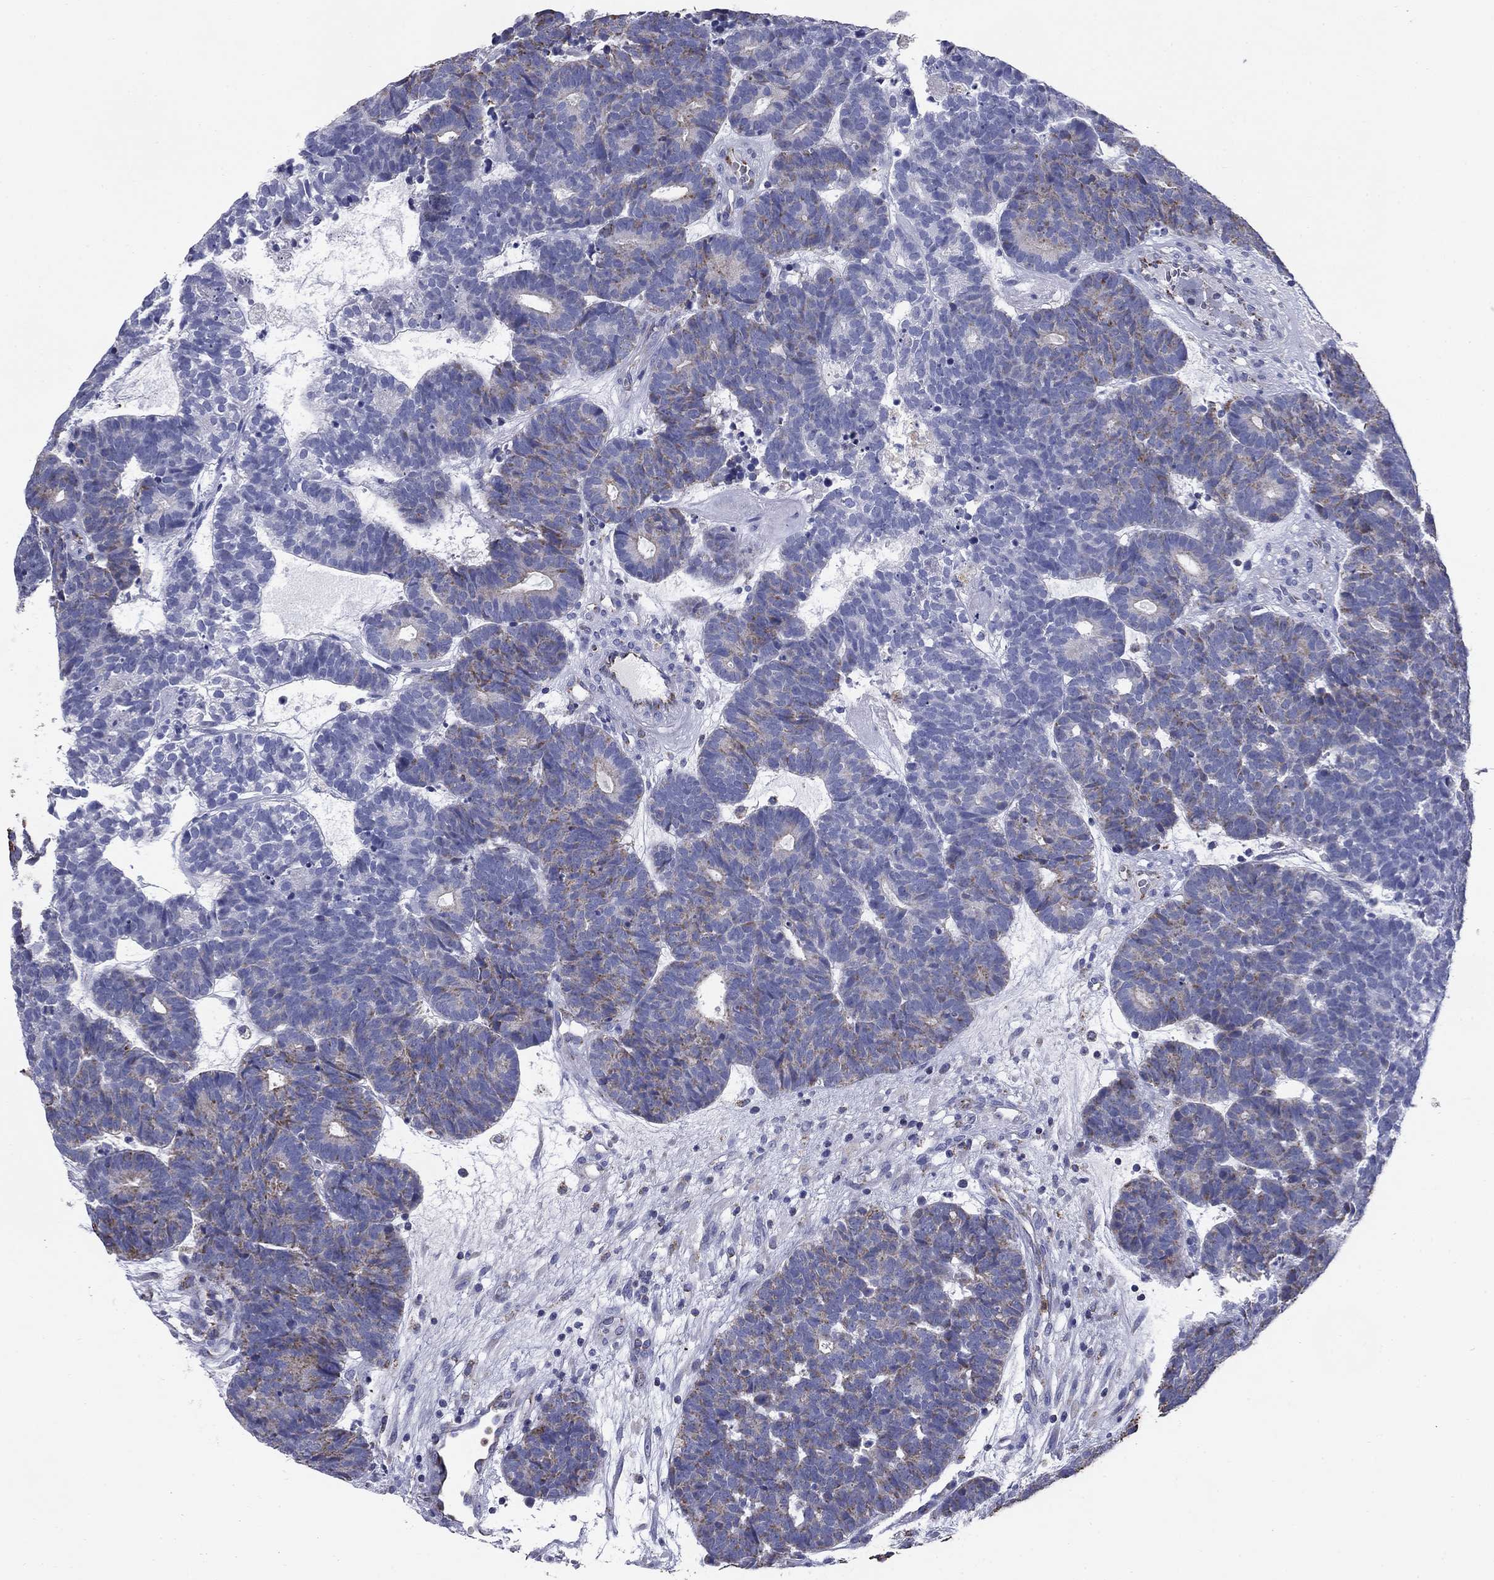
{"staining": {"intensity": "weak", "quantity": "25%-75%", "location": "cytoplasmic/membranous"}, "tissue": "head and neck cancer", "cell_type": "Tumor cells", "image_type": "cancer", "snomed": [{"axis": "morphology", "description": "Adenocarcinoma, NOS"}, {"axis": "topography", "description": "Head-Neck"}], "caption": "Brown immunohistochemical staining in head and neck adenocarcinoma shows weak cytoplasmic/membranous positivity in about 25%-75% of tumor cells.", "gene": "NDUFA4L2", "patient": {"sex": "female", "age": 81}}